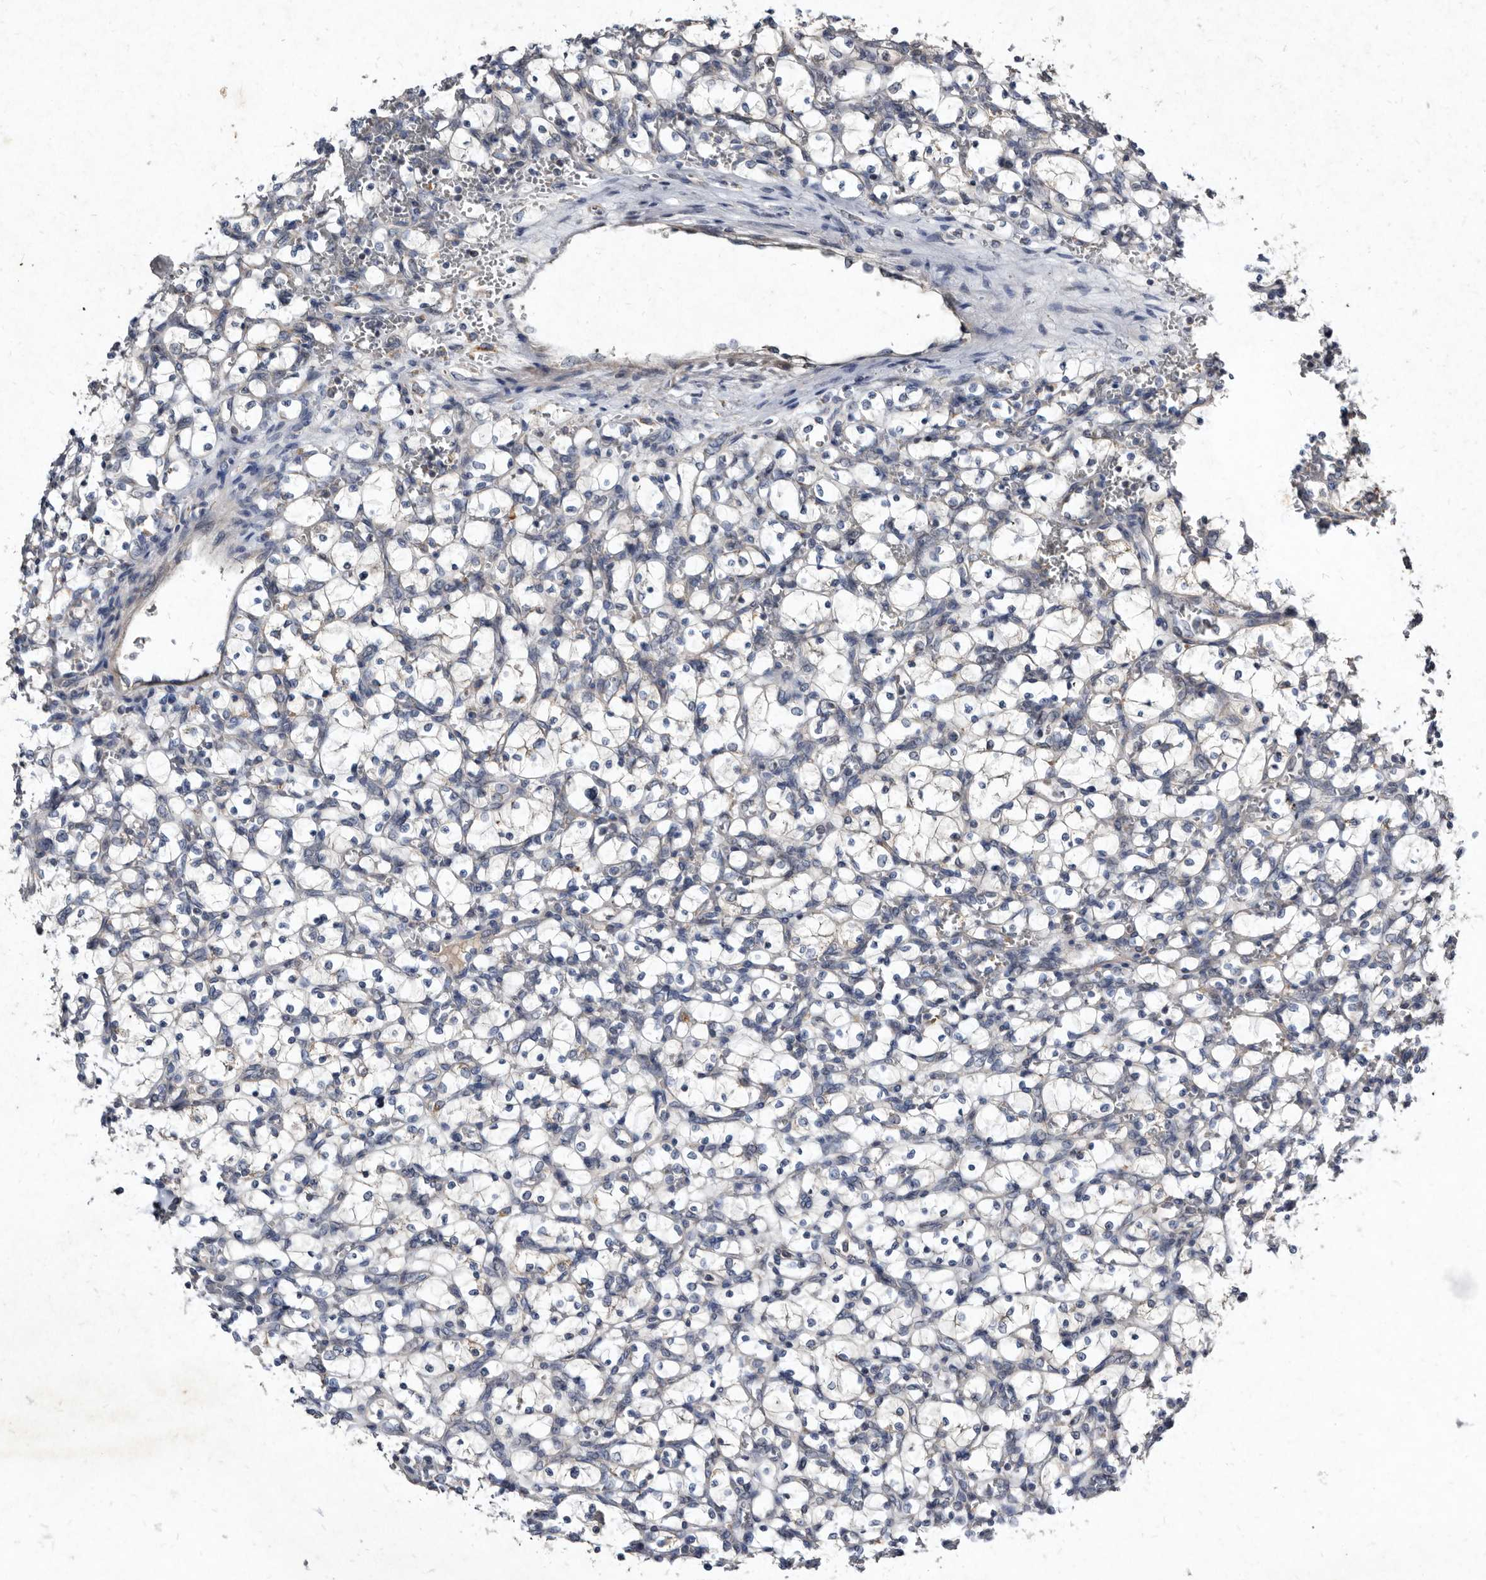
{"staining": {"intensity": "negative", "quantity": "none", "location": "none"}, "tissue": "renal cancer", "cell_type": "Tumor cells", "image_type": "cancer", "snomed": [{"axis": "morphology", "description": "Adenocarcinoma, NOS"}, {"axis": "topography", "description": "Kidney"}], "caption": "High power microscopy micrograph of an IHC image of adenocarcinoma (renal), revealing no significant expression in tumor cells.", "gene": "YPEL3", "patient": {"sex": "female", "age": 69}}